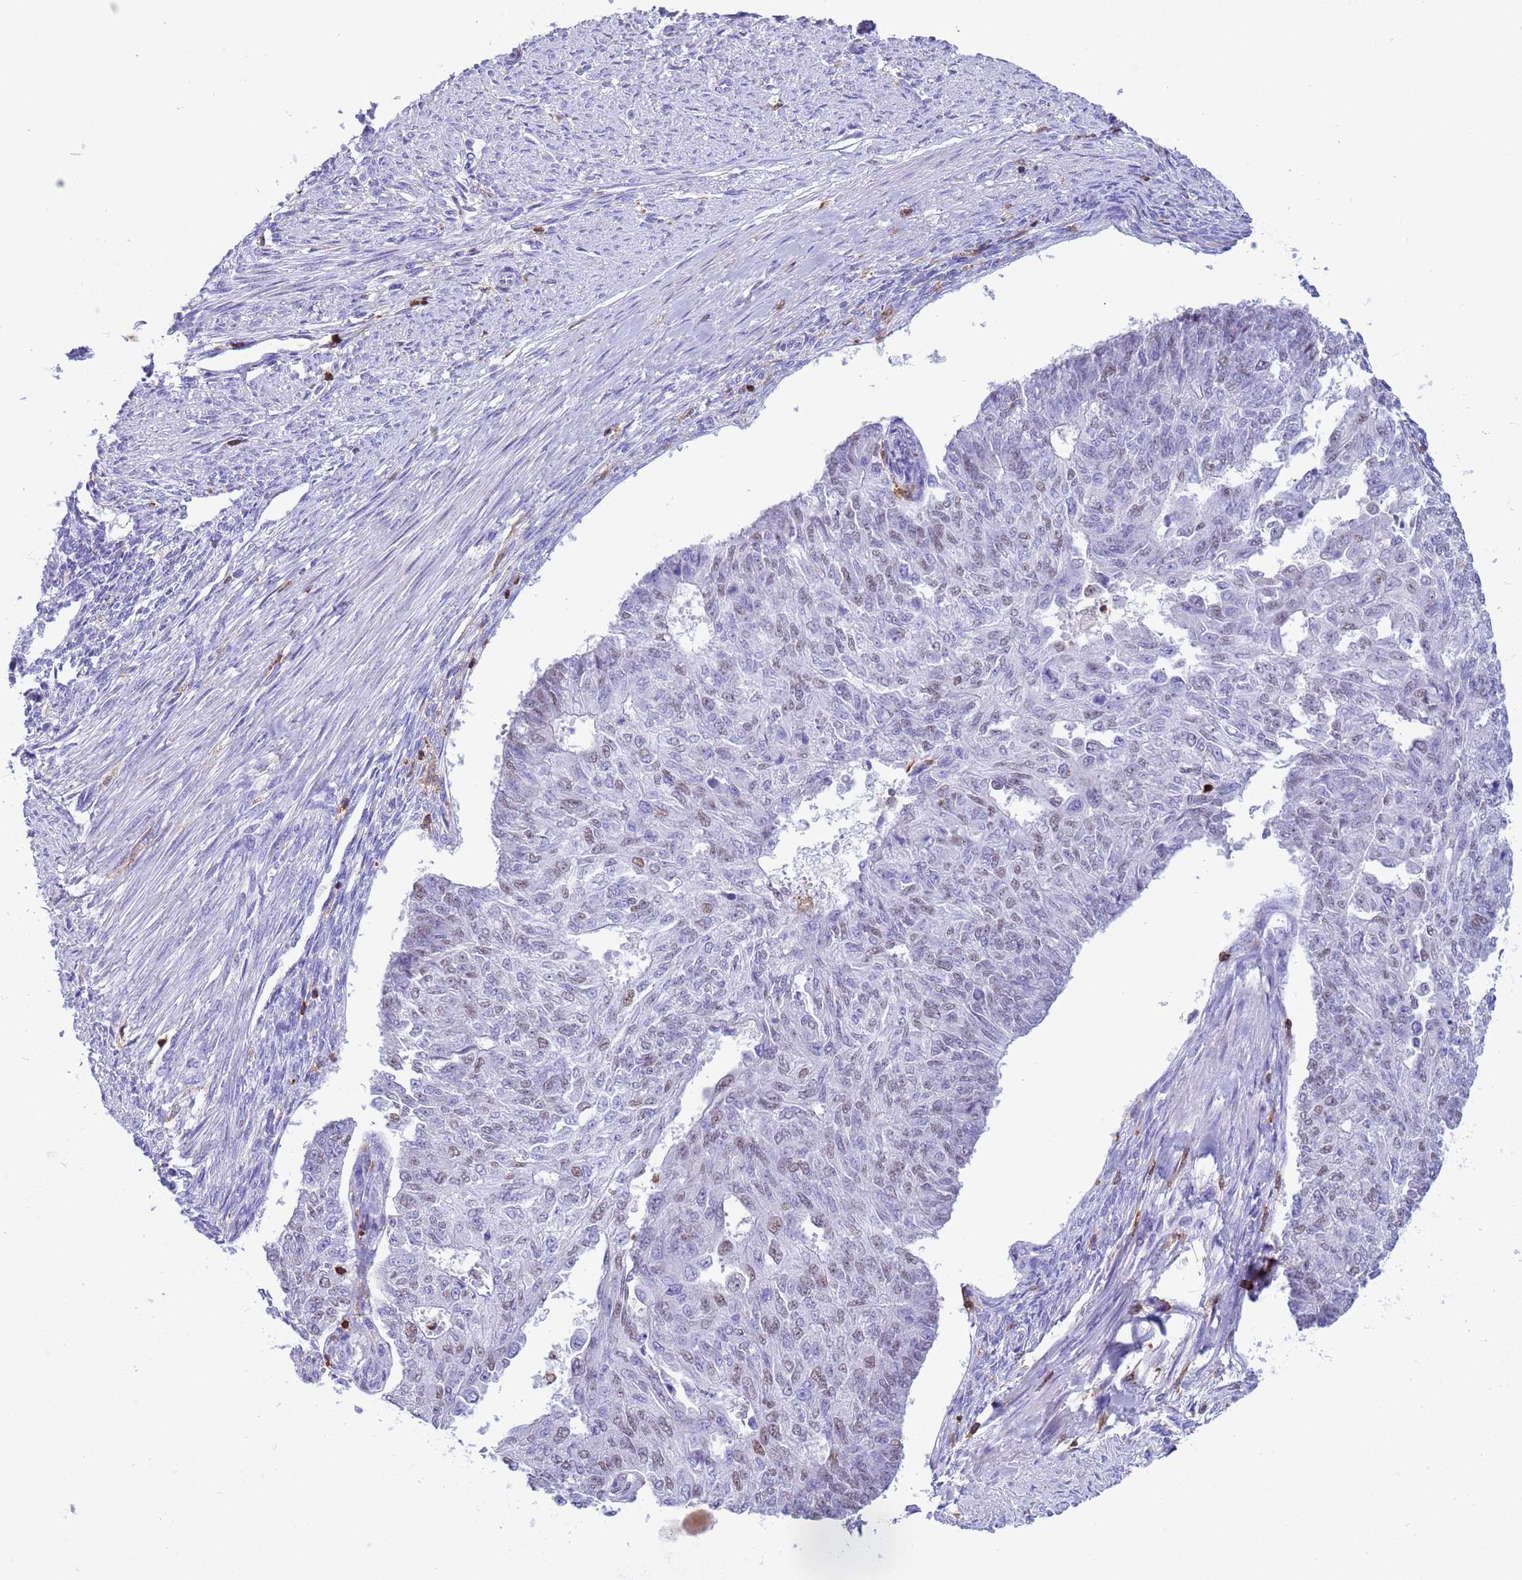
{"staining": {"intensity": "weak", "quantity": "<25%", "location": "nuclear"}, "tissue": "endometrial cancer", "cell_type": "Tumor cells", "image_type": "cancer", "snomed": [{"axis": "morphology", "description": "Adenocarcinoma, NOS"}, {"axis": "topography", "description": "Endometrium"}], "caption": "Tumor cells are negative for protein expression in human endometrial adenocarcinoma.", "gene": "IRF5", "patient": {"sex": "female", "age": 32}}